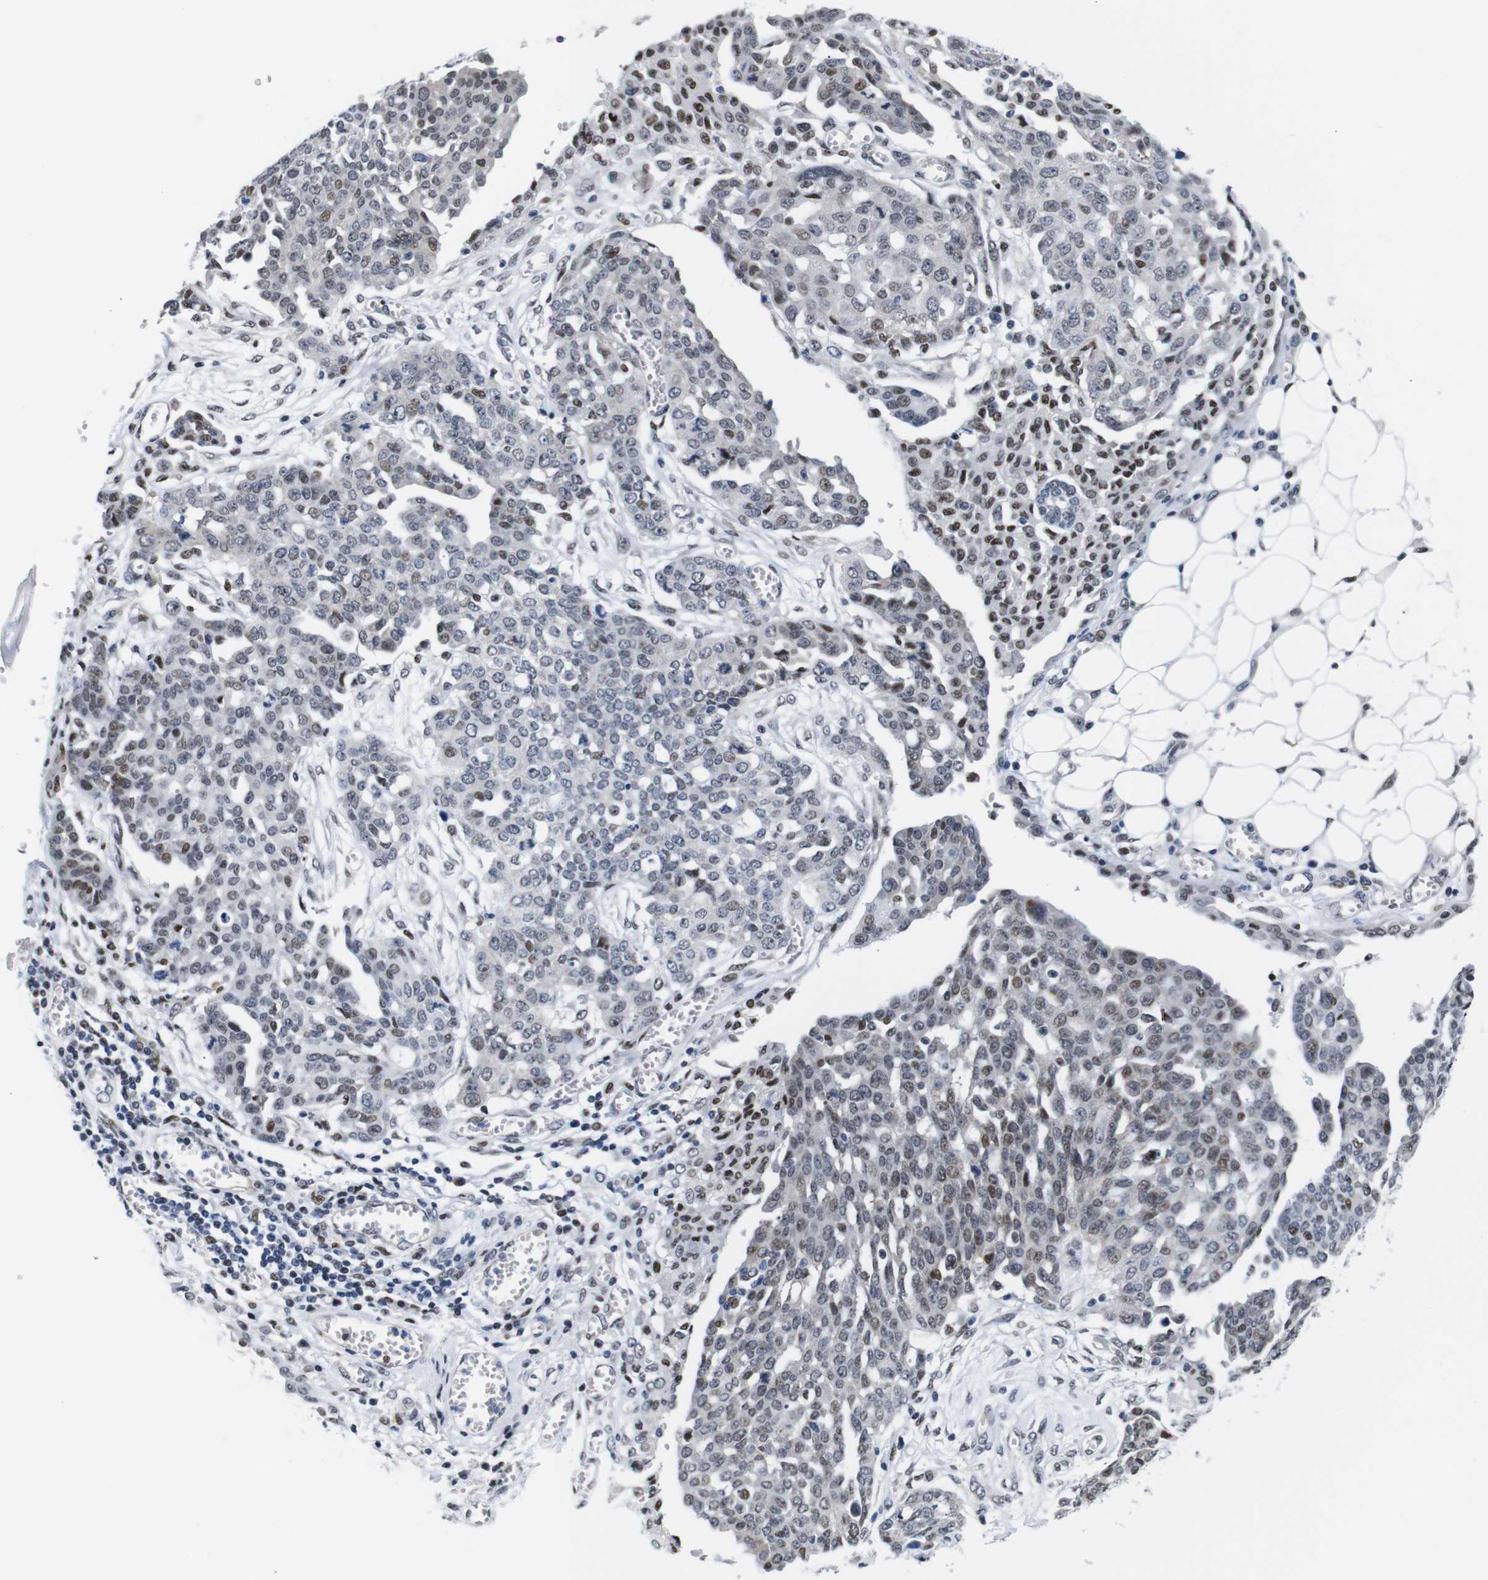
{"staining": {"intensity": "weak", "quantity": "25%-75%", "location": "nuclear"}, "tissue": "ovarian cancer", "cell_type": "Tumor cells", "image_type": "cancer", "snomed": [{"axis": "morphology", "description": "Cystadenocarcinoma, serous, NOS"}, {"axis": "topography", "description": "Soft tissue"}, {"axis": "topography", "description": "Ovary"}], "caption": "About 25%-75% of tumor cells in ovarian serous cystadenocarcinoma show weak nuclear protein staining as visualized by brown immunohistochemical staining.", "gene": "GATA6", "patient": {"sex": "female", "age": 57}}